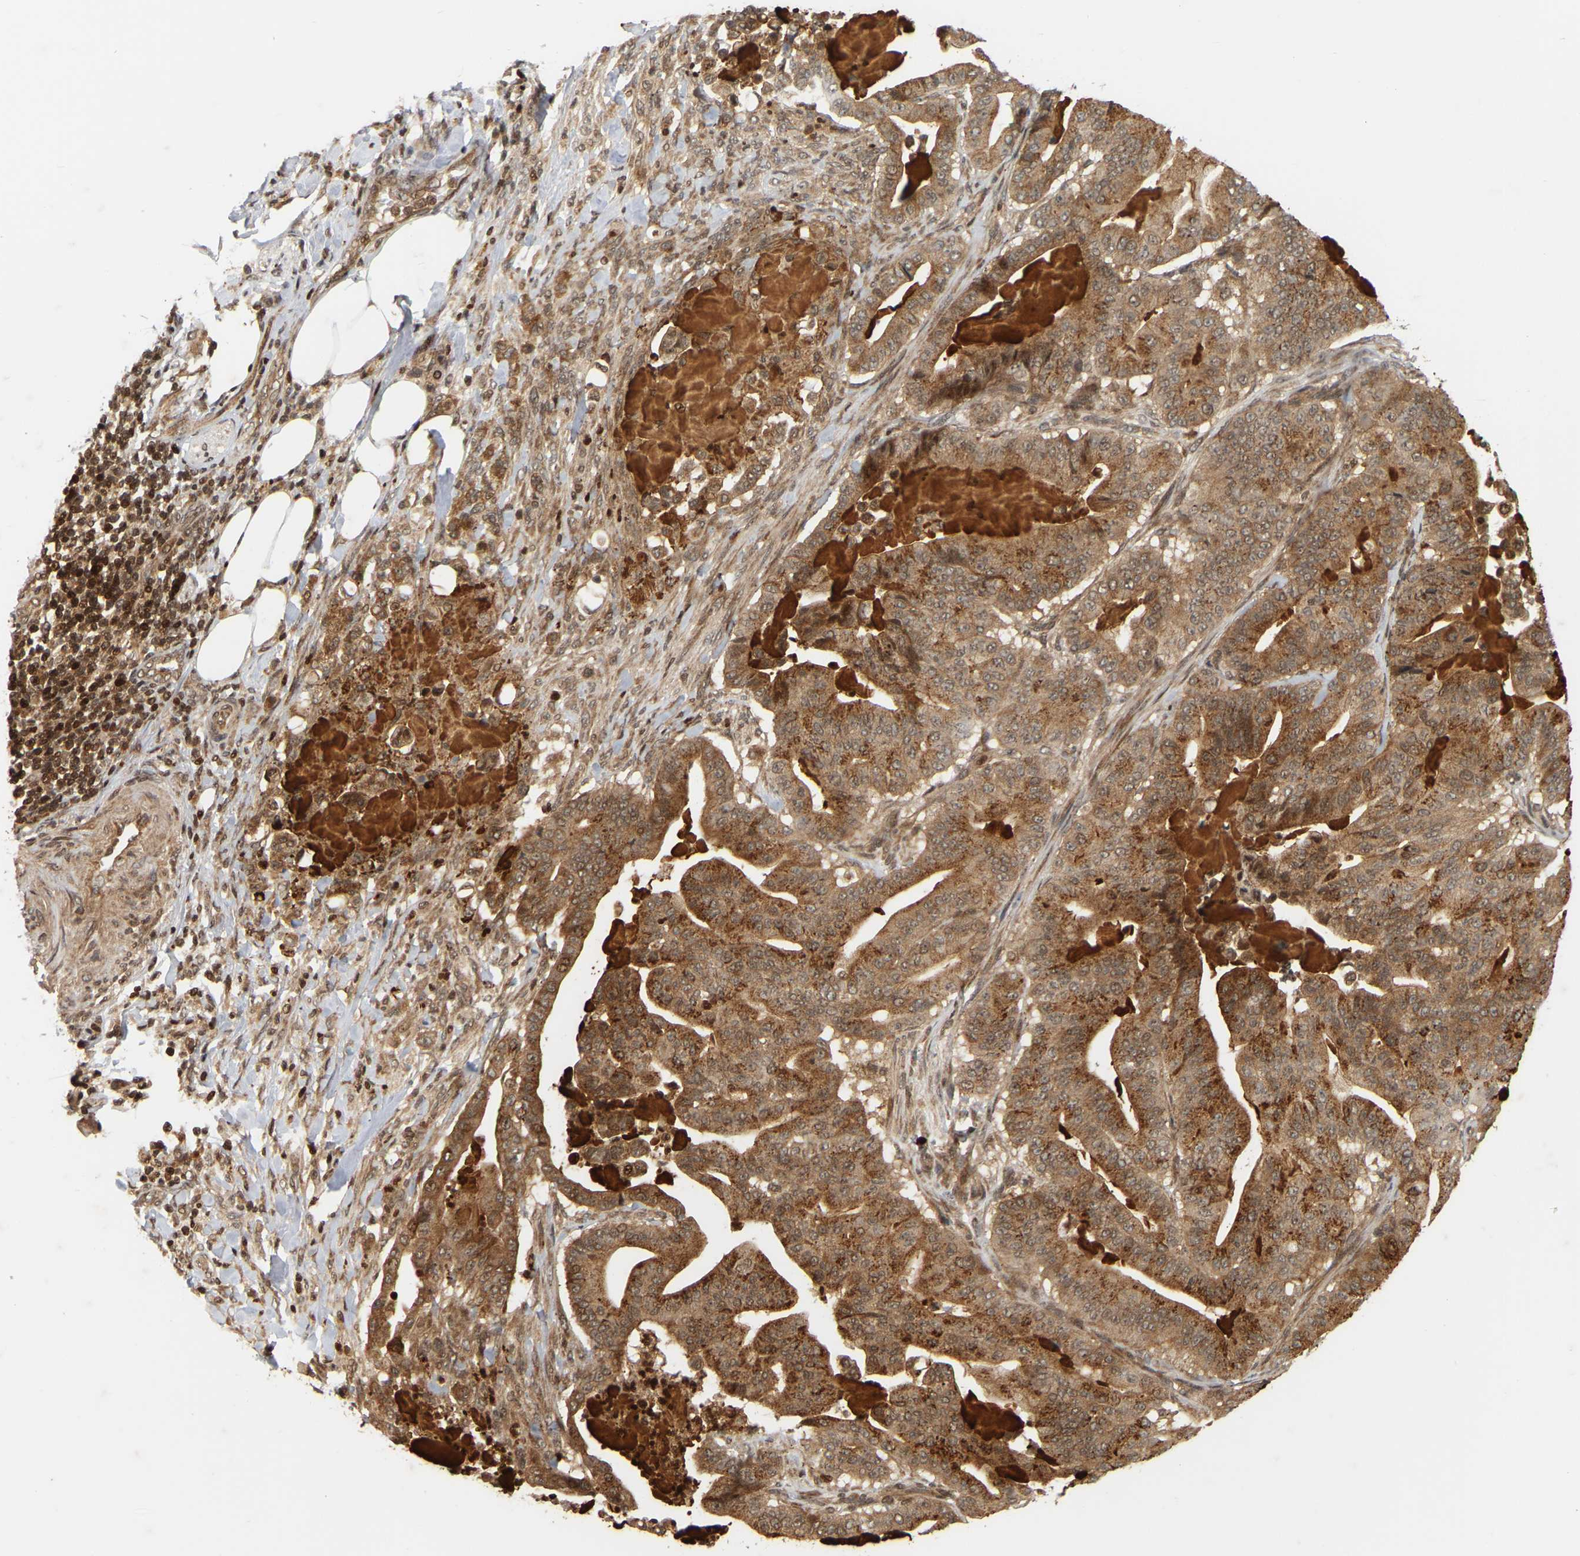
{"staining": {"intensity": "moderate", "quantity": ">75%", "location": "cytoplasmic/membranous"}, "tissue": "pancreatic cancer", "cell_type": "Tumor cells", "image_type": "cancer", "snomed": [{"axis": "morphology", "description": "Adenocarcinoma, NOS"}, {"axis": "topography", "description": "Pancreas"}], "caption": "Human pancreatic cancer stained for a protein (brown) displays moderate cytoplasmic/membranous positive expression in approximately >75% of tumor cells.", "gene": "NFE2L2", "patient": {"sex": "male", "age": 63}}